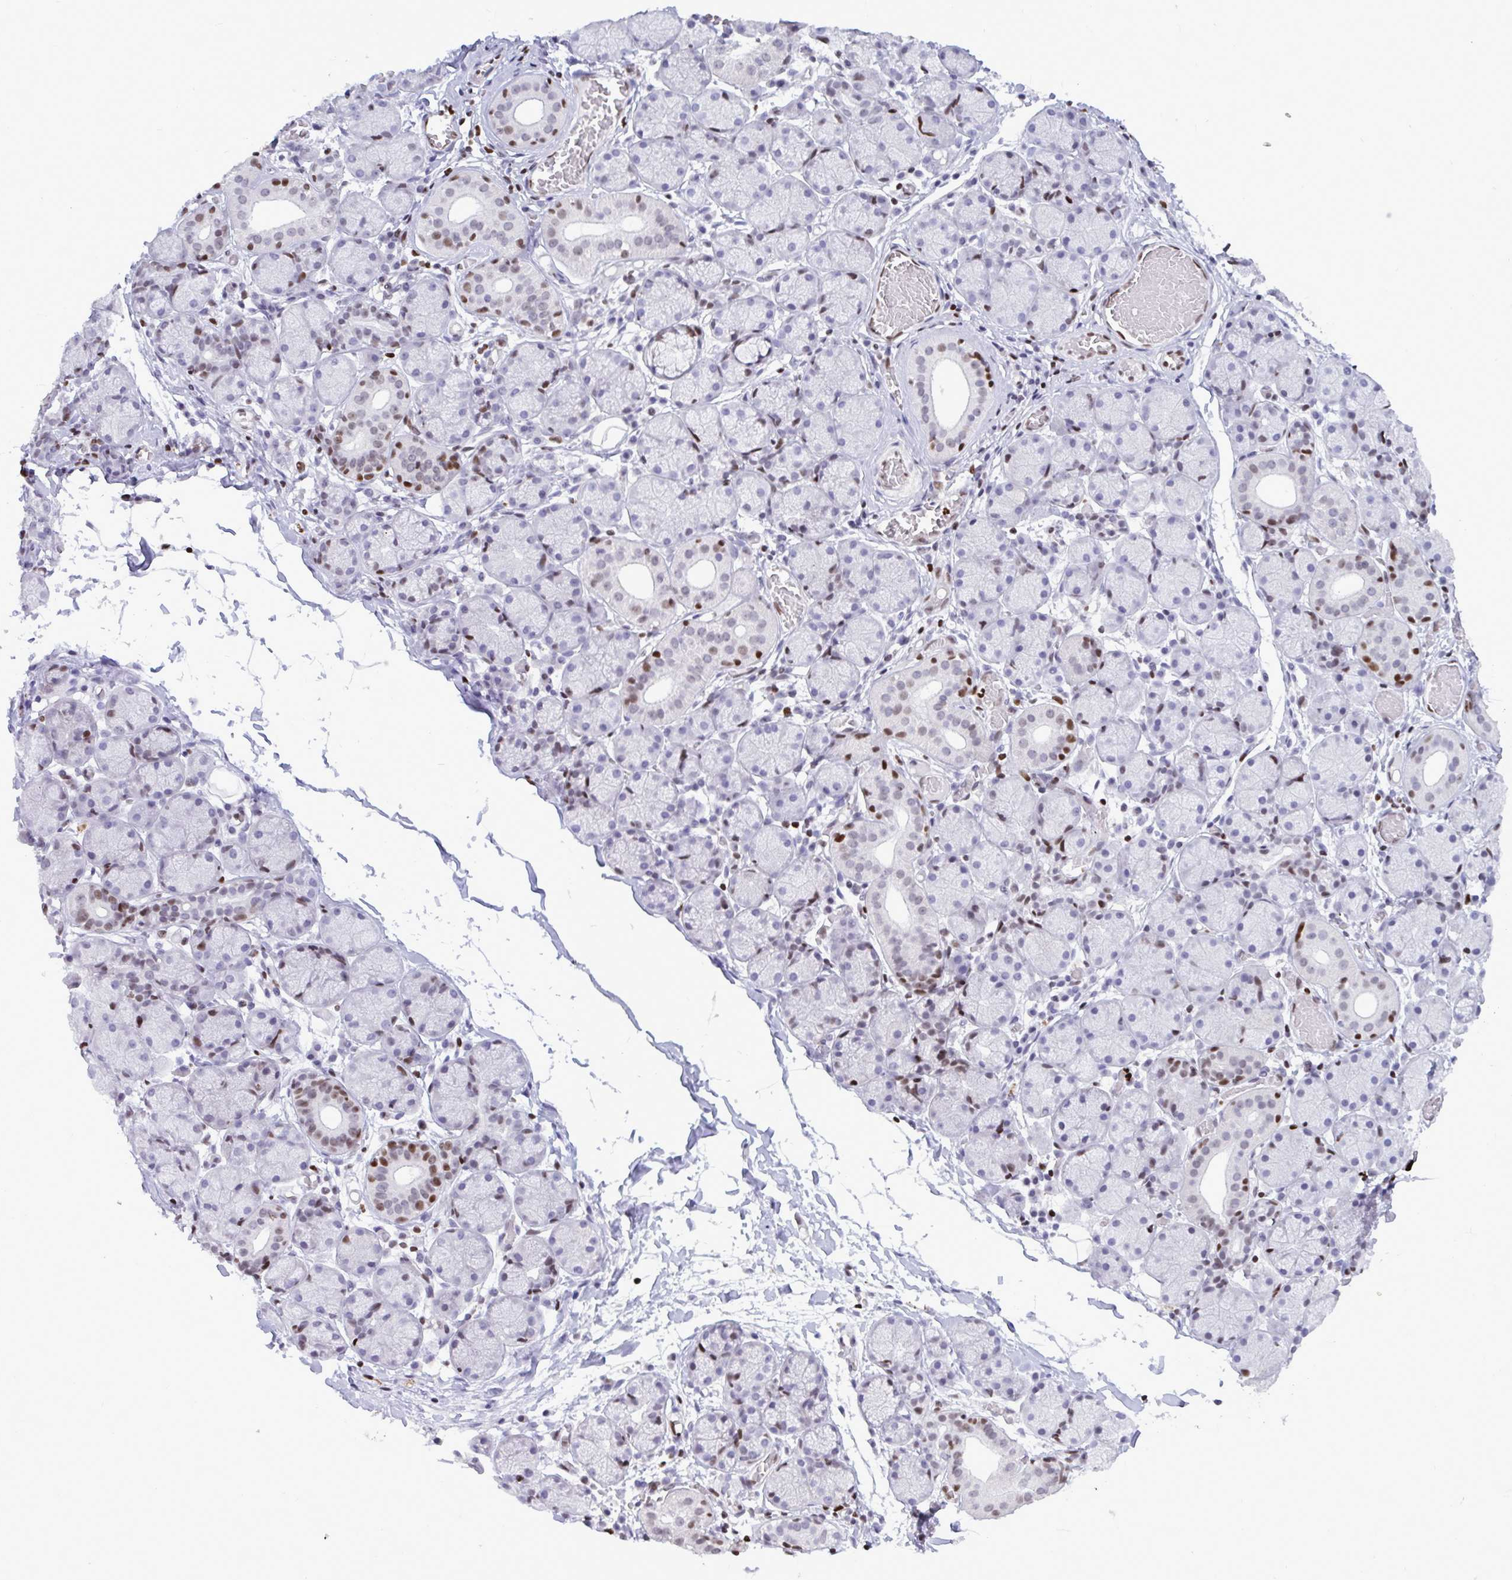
{"staining": {"intensity": "weak", "quantity": "<25%", "location": "nuclear"}, "tissue": "salivary gland", "cell_type": "Glandular cells", "image_type": "normal", "snomed": [{"axis": "morphology", "description": "Normal tissue, NOS"}, {"axis": "topography", "description": "Salivary gland"}], "caption": "Protein analysis of normal salivary gland reveals no significant expression in glandular cells. (DAB IHC visualized using brightfield microscopy, high magnification).", "gene": "HMGB2", "patient": {"sex": "female", "age": 24}}